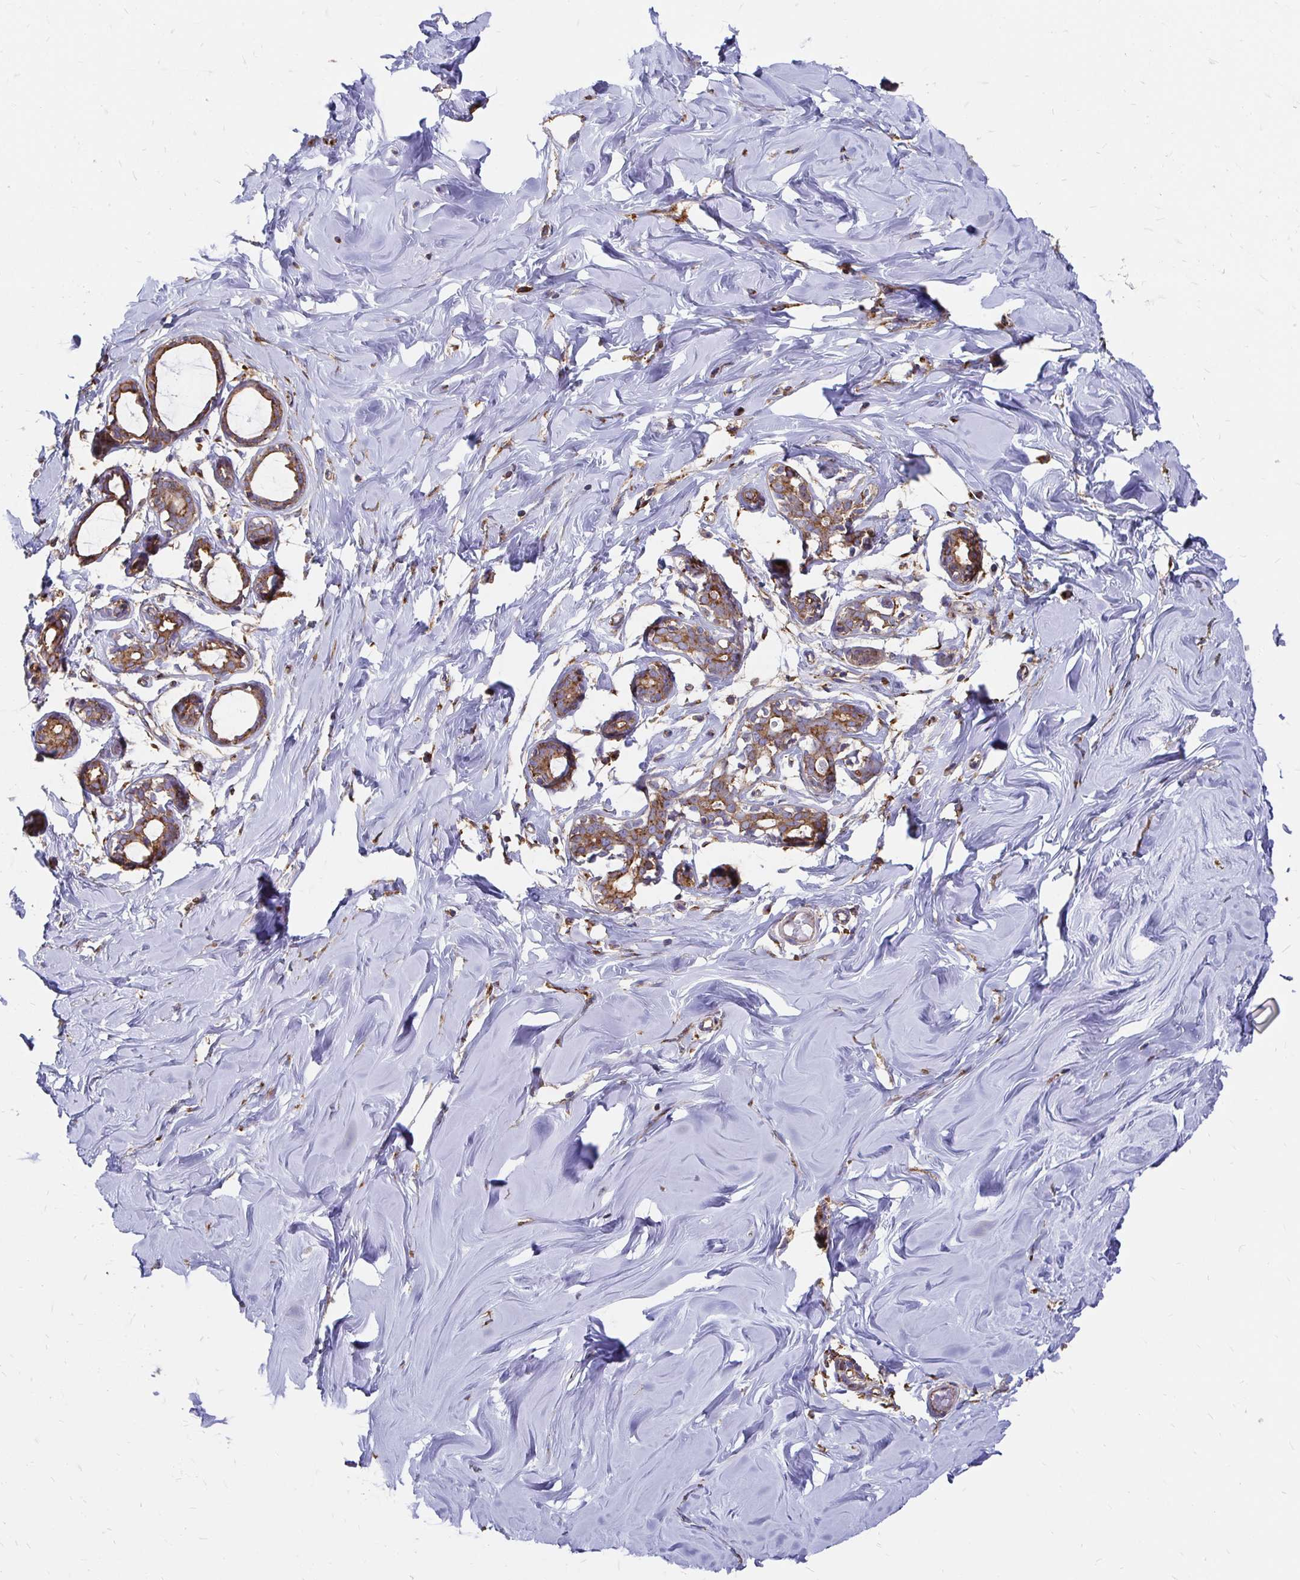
{"staining": {"intensity": "negative", "quantity": "none", "location": "none"}, "tissue": "breast", "cell_type": "Adipocytes", "image_type": "normal", "snomed": [{"axis": "morphology", "description": "Normal tissue, NOS"}, {"axis": "topography", "description": "Breast"}], "caption": "Immunohistochemical staining of benign human breast reveals no significant positivity in adipocytes.", "gene": "CLTC", "patient": {"sex": "female", "age": 27}}